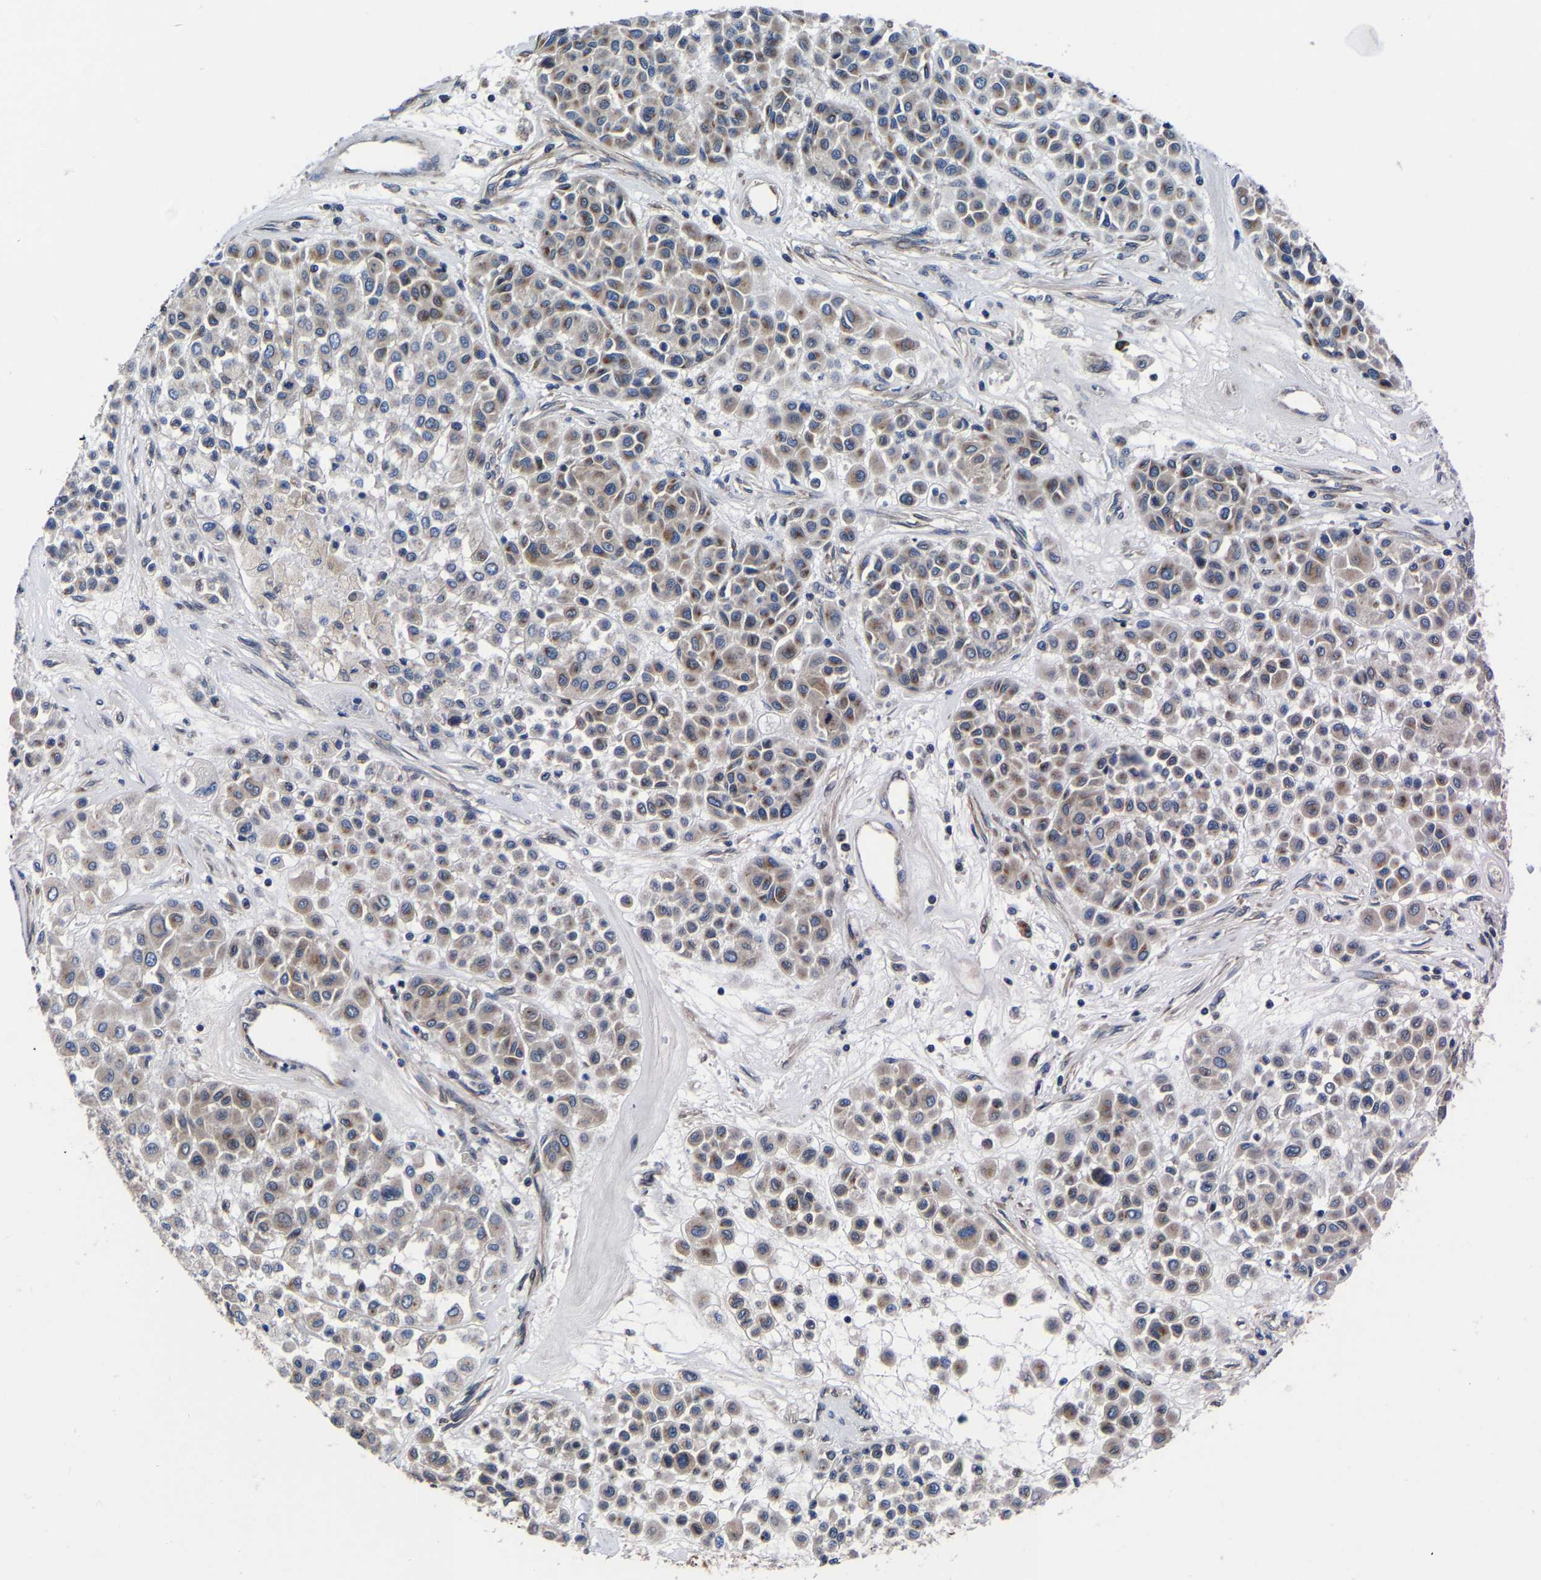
{"staining": {"intensity": "weak", "quantity": ">75%", "location": "cytoplasmic/membranous"}, "tissue": "melanoma", "cell_type": "Tumor cells", "image_type": "cancer", "snomed": [{"axis": "morphology", "description": "Malignant melanoma, Metastatic site"}, {"axis": "topography", "description": "Soft tissue"}], "caption": "Melanoma was stained to show a protein in brown. There is low levels of weak cytoplasmic/membranous staining in approximately >75% of tumor cells.", "gene": "EBAG9", "patient": {"sex": "male", "age": 41}}